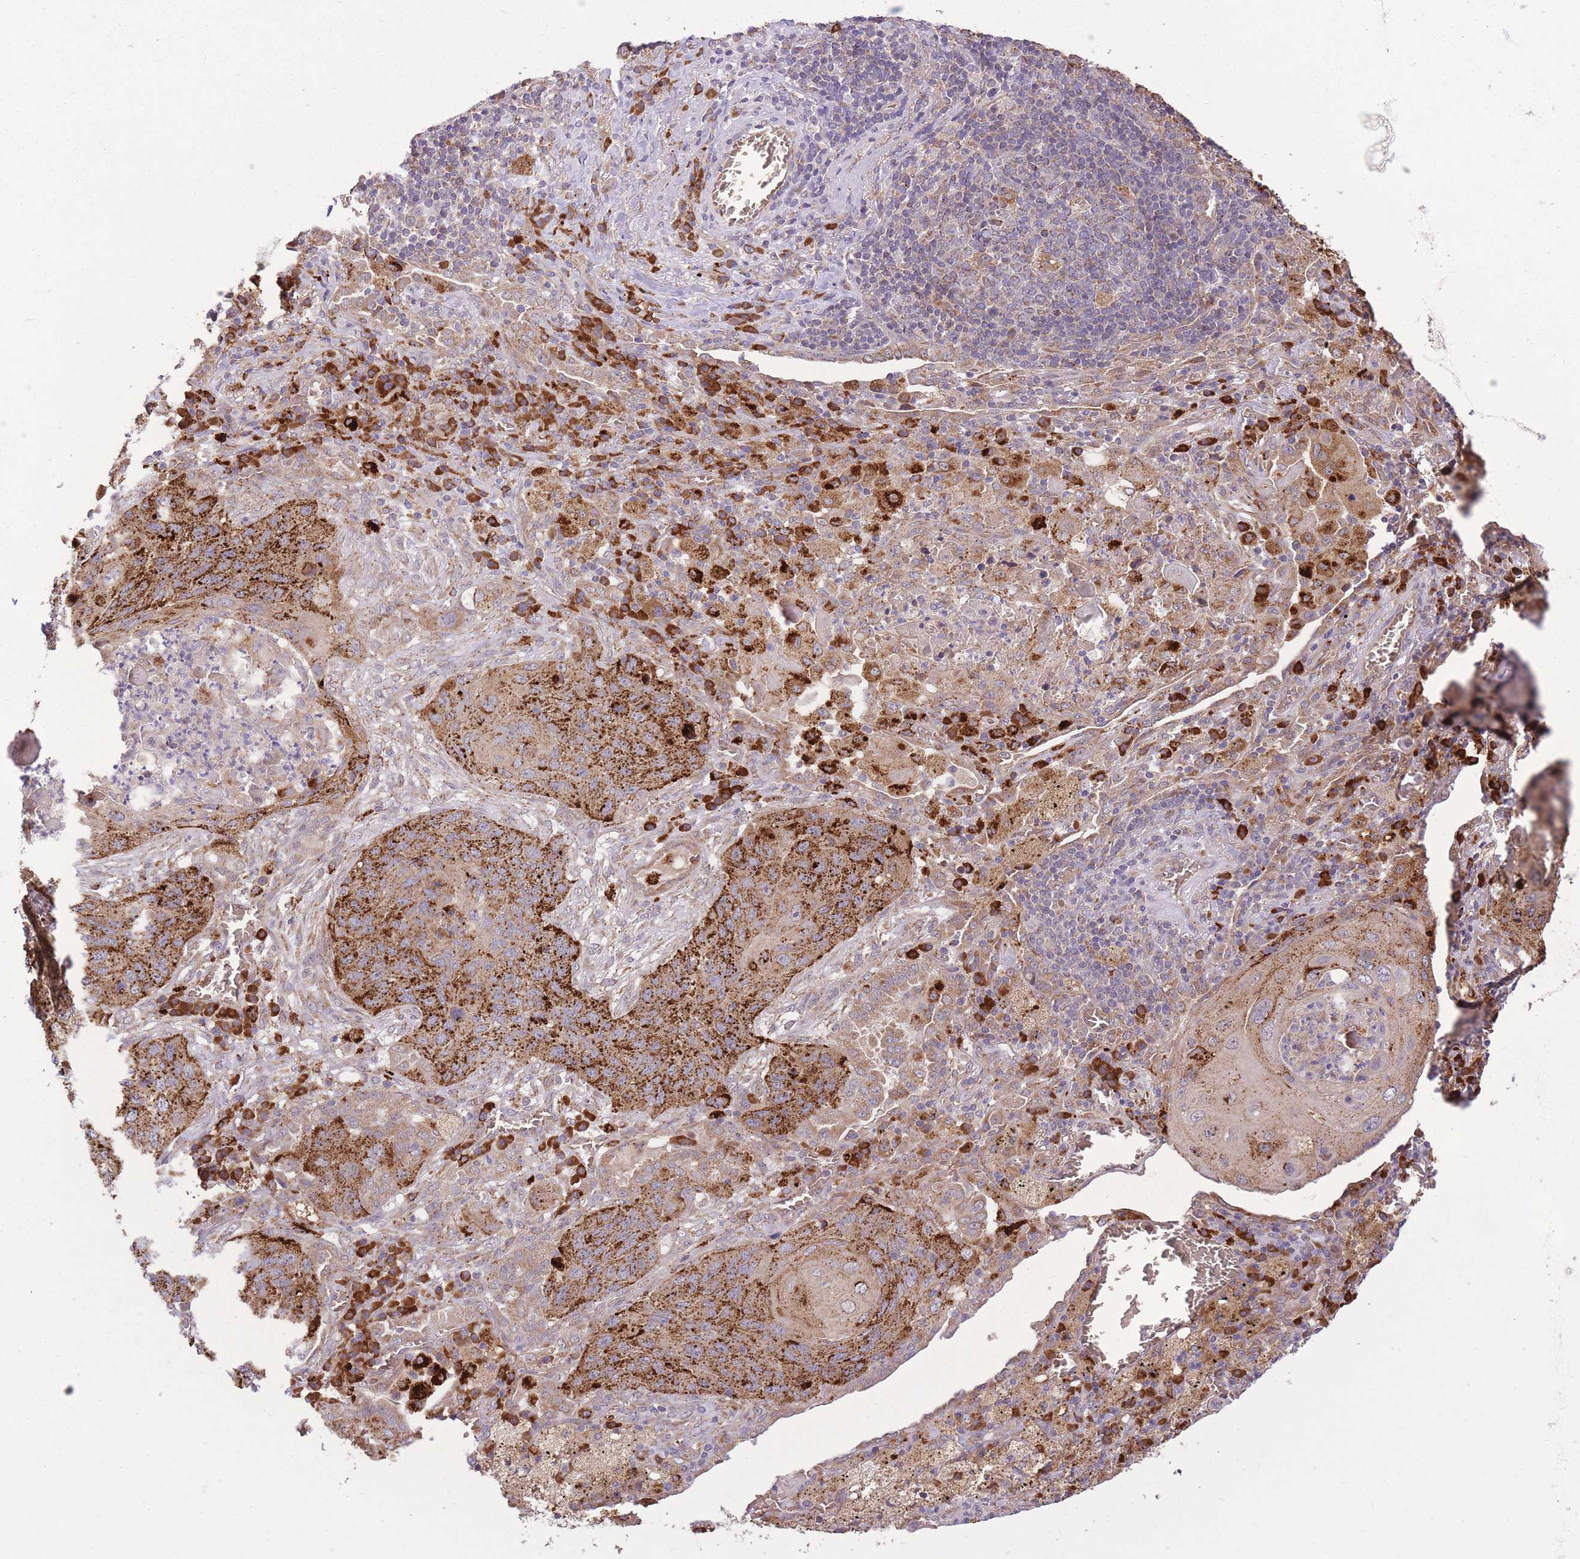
{"staining": {"intensity": "strong", "quantity": ">75%", "location": "cytoplasmic/membranous"}, "tissue": "lung cancer", "cell_type": "Tumor cells", "image_type": "cancer", "snomed": [{"axis": "morphology", "description": "Squamous cell carcinoma, NOS"}, {"axis": "topography", "description": "Lung"}], "caption": "The immunohistochemical stain shows strong cytoplasmic/membranous staining in tumor cells of lung cancer (squamous cell carcinoma) tissue. The staining was performed using DAB, with brown indicating positive protein expression. Nuclei are stained blue with hematoxylin.", "gene": "POLR3F", "patient": {"sex": "female", "age": 63}}